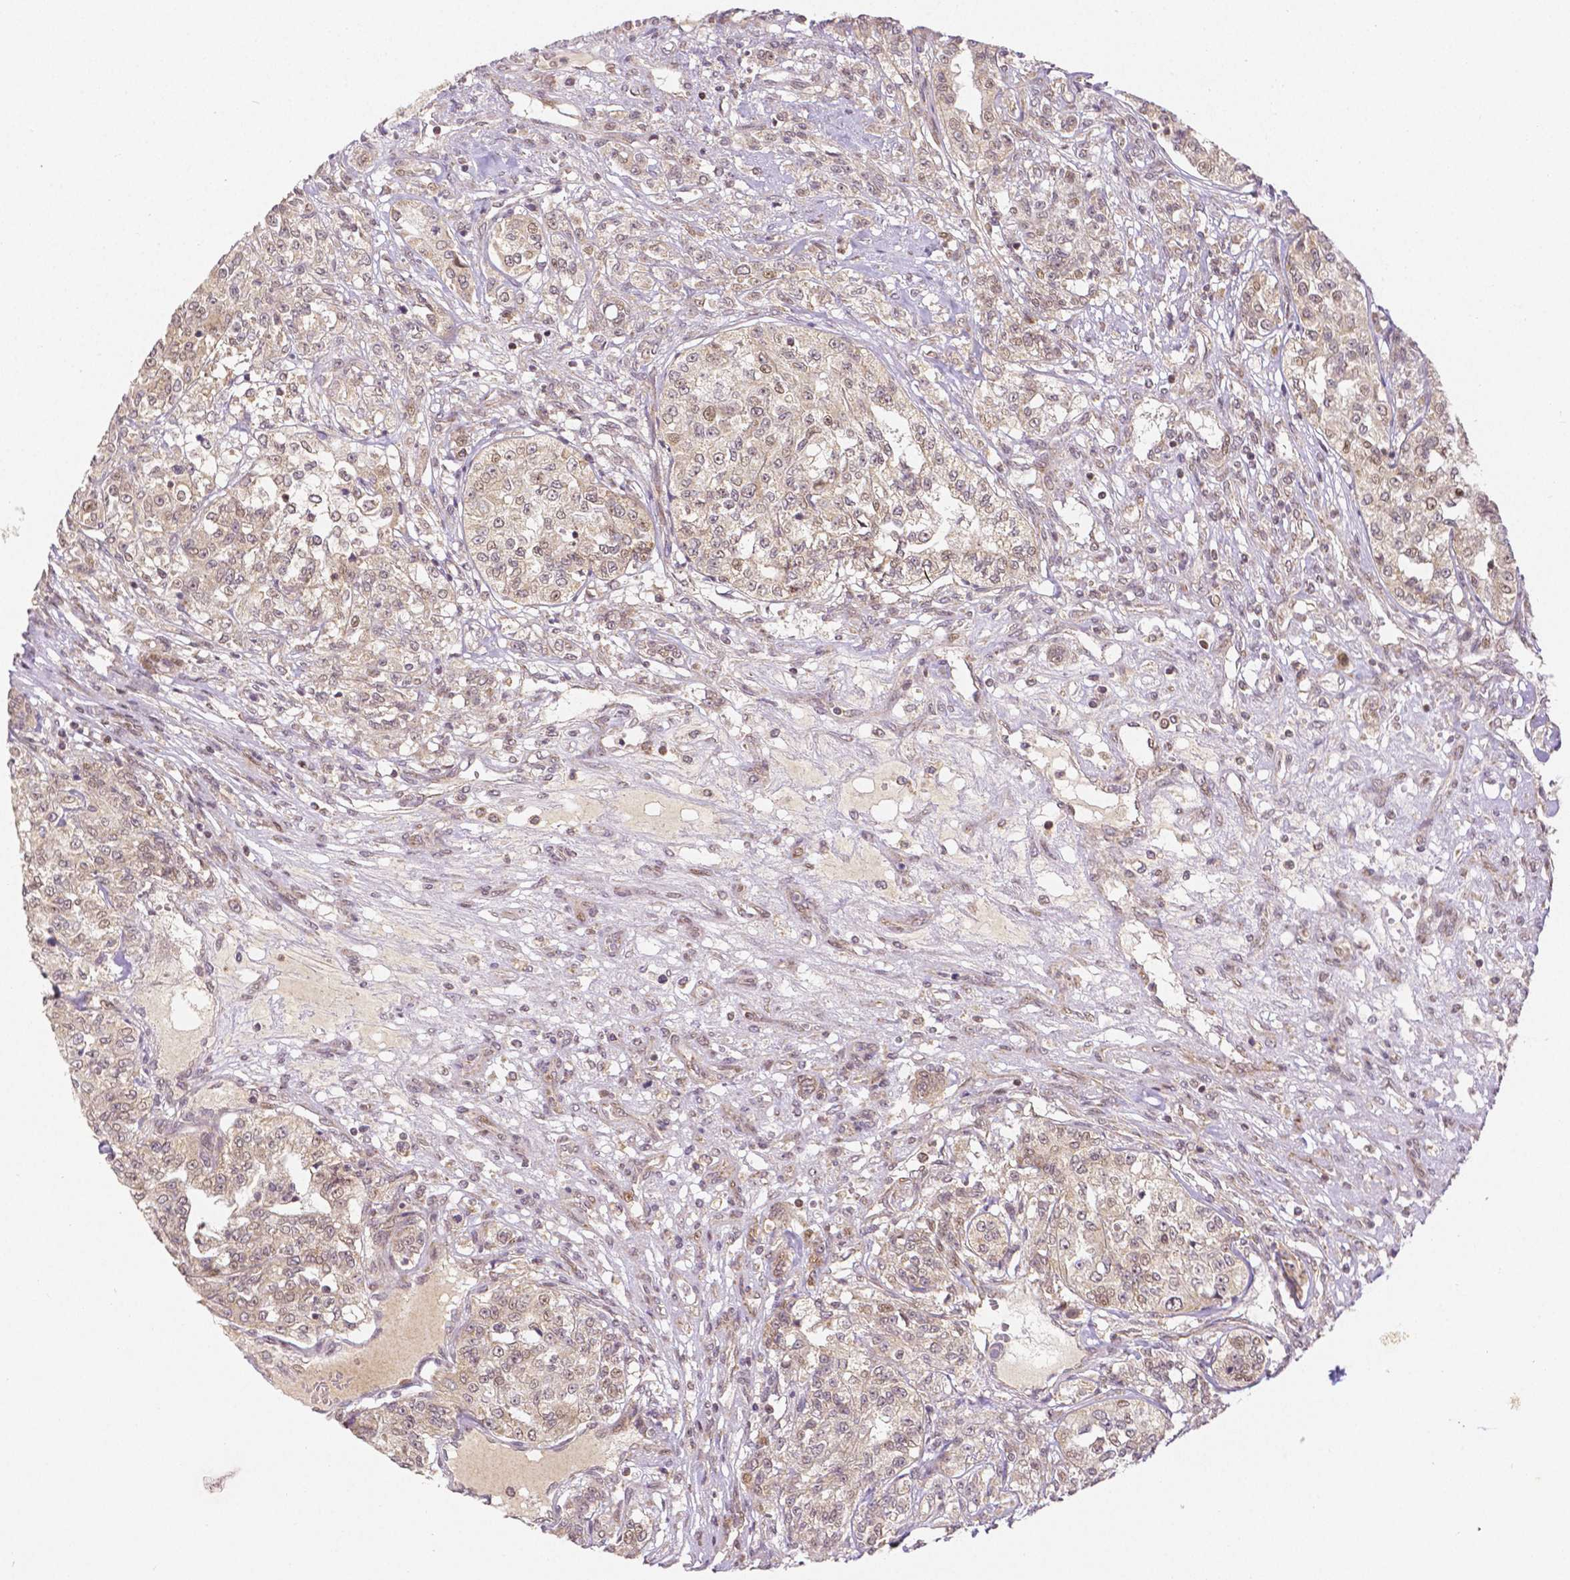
{"staining": {"intensity": "weak", "quantity": "25%-75%", "location": "nuclear"}, "tissue": "renal cancer", "cell_type": "Tumor cells", "image_type": "cancer", "snomed": [{"axis": "morphology", "description": "Adenocarcinoma, NOS"}, {"axis": "topography", "description": "Kidney"}], "caption": "Immunohistochemical staining of human renal cancer (adenocarcinoma) shows low levels of weak nuclear protein staining in approximately 25%-75% of tumor cells. (Brightfield microscopy of DAB IHC at high magnification).", "gene": "RHOT1", "patient": {"sex": "female", "age": 63}}